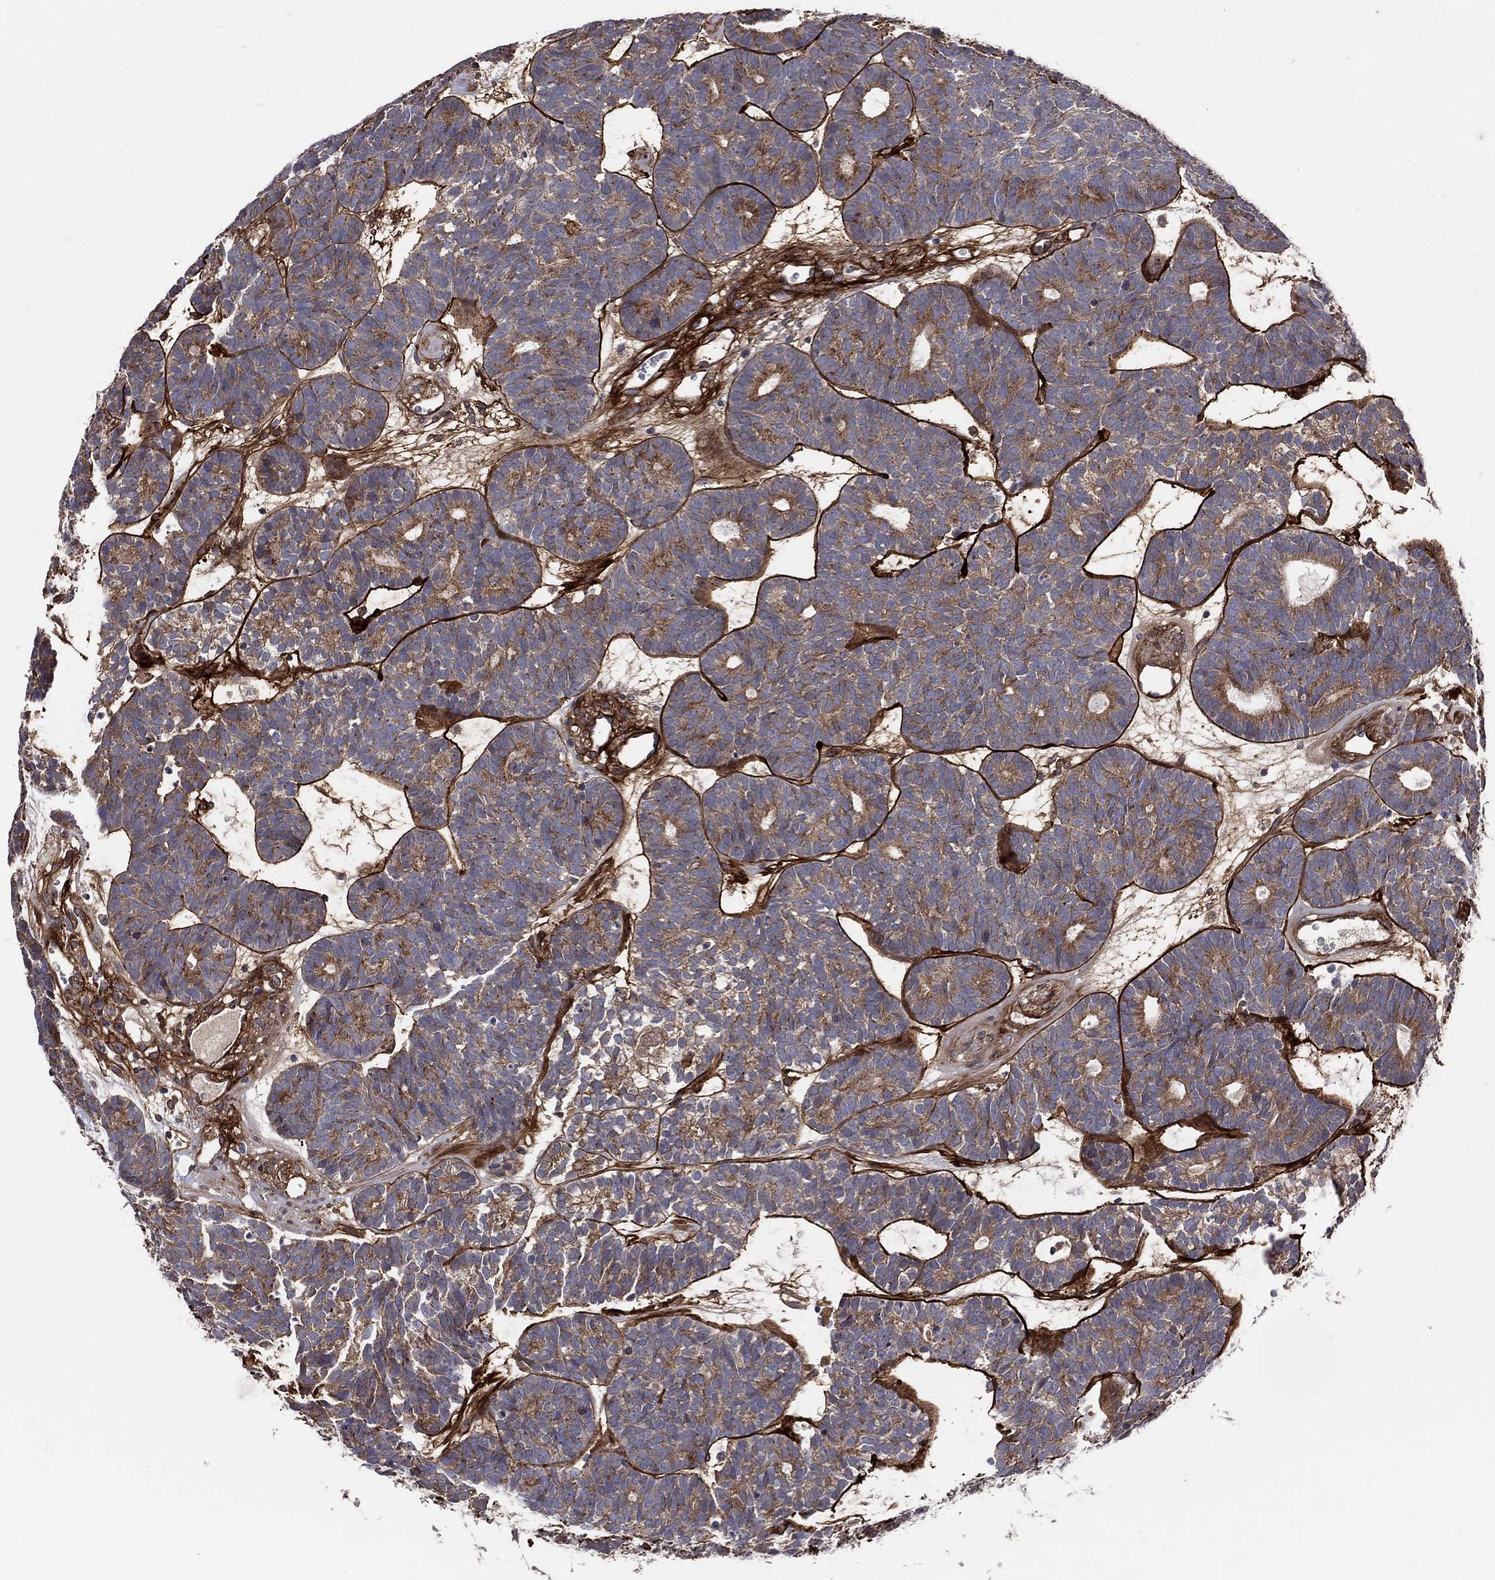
{"staining": {"intensity": "moderate", "quantity": ">75%", "location": "cytoplasmic/membranous"}, "tissue": "head and neck cancer", "cell_type": "Tumor cells", "image_type": "cancer", "snomed": [{"axis": "morphology", "description": "Adenocarcinoma, NOS"}, {"axis": "topography", "description": "Head-Neck"}], "caption": "IHC of human adenocarcinoma (head and neck) demonstrates medium levels of moderate cytoplasmic/membranous staining in about >75% of tumor cells. The staining is performed using DAB brown chromogen to label protein expression. The nuclei are counter-stained blue using hematoxylin.", "gene": "ENTPD1", "patient": {"sex": "female", "age": 81}}